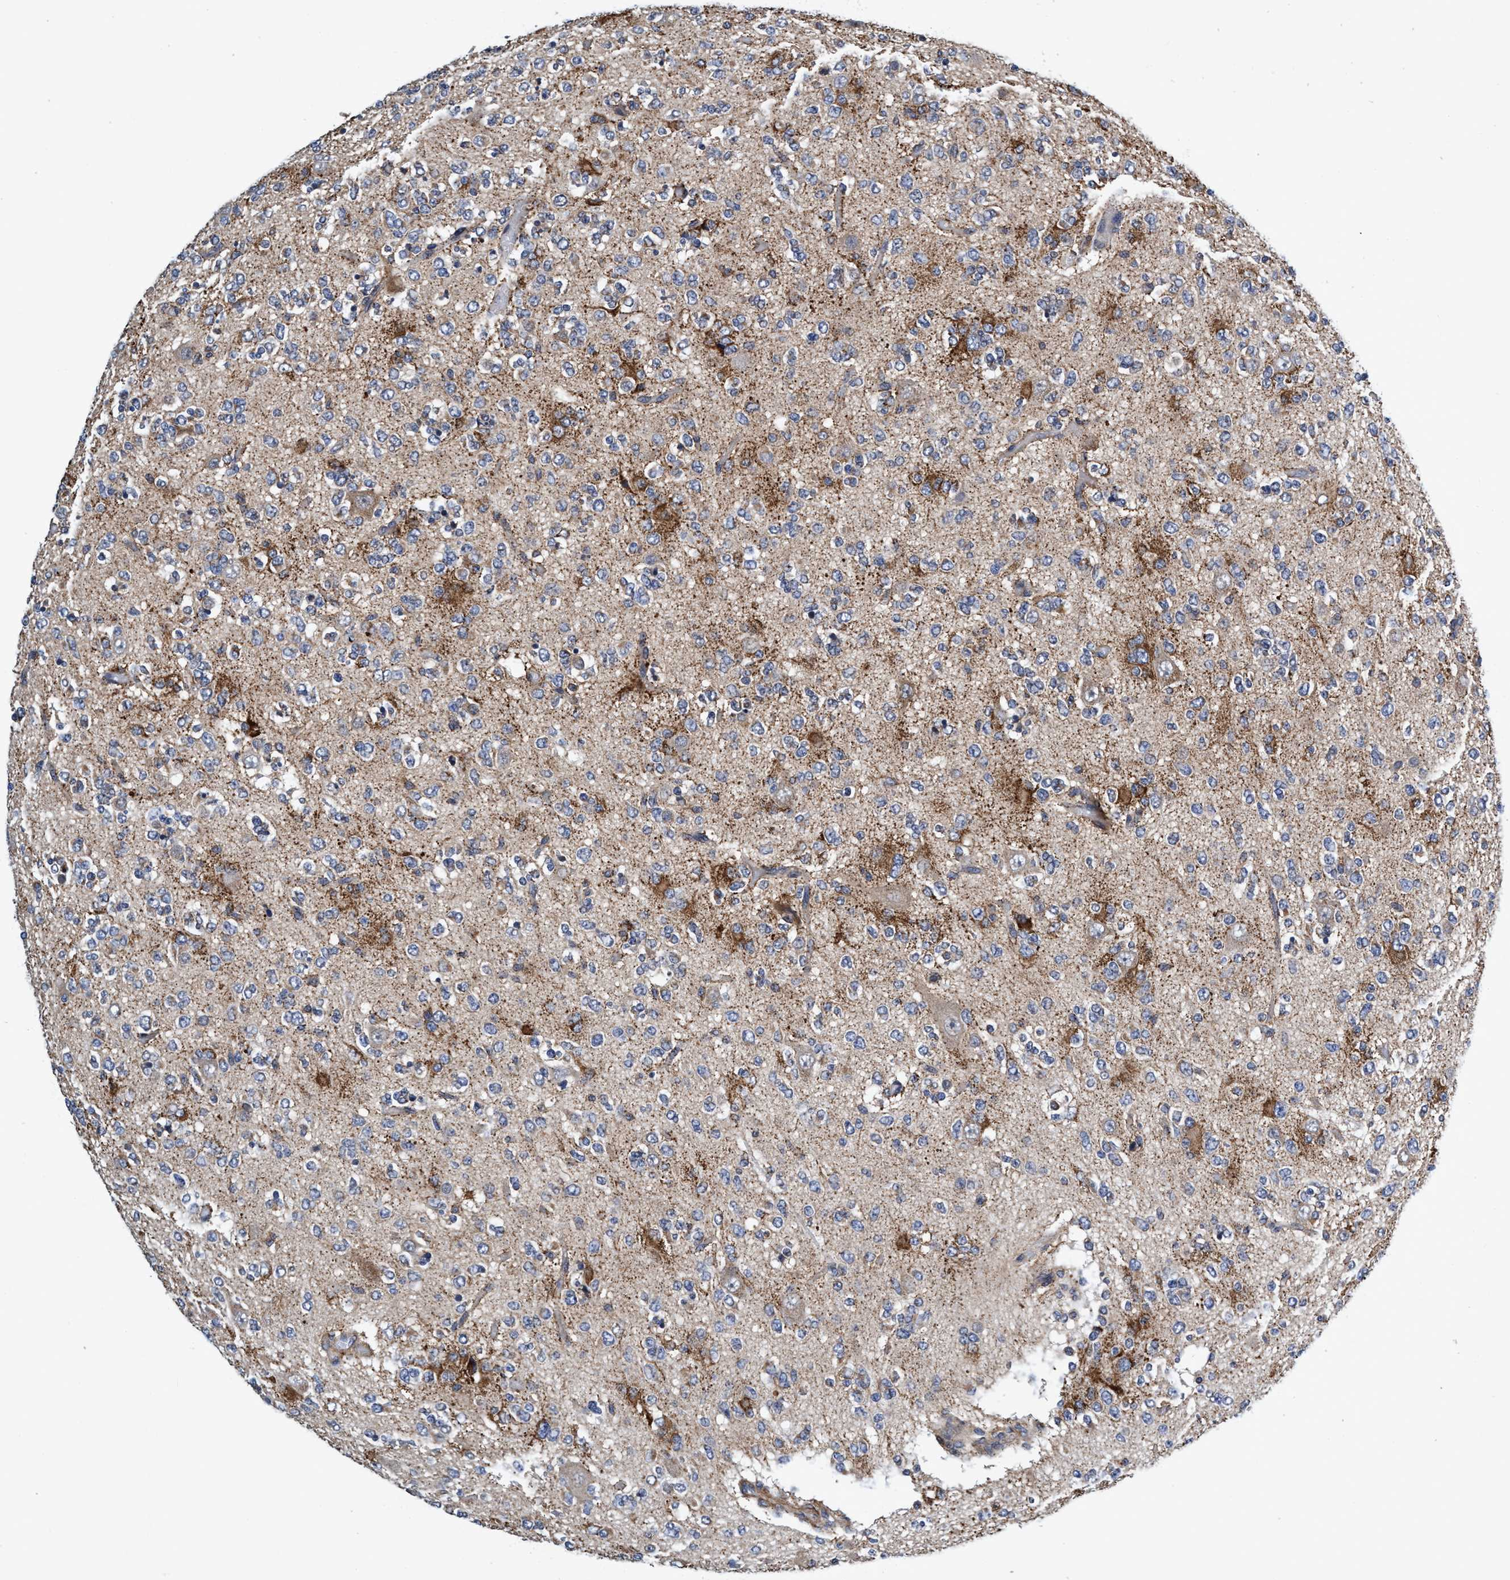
{"staining": {"intensity": "moderate", "quantity": "<25%", "location": "cytoplasmic/membranous"}, "tissue": "glioma", "cell_type": "Tumor cells", "image_type": "cancer", "snomed": [{"axis": "morphology", "description": "Glioma, malignant, Low grade"}, {"axis": "topography", "description": "Brain"}], "caption": "Immunohistochemistry (IHC) (DAB (3,3'-diaminobenzidine)) staining of human low-grade glioma (malignant) displays moderate cytoplasmic/membranous protein positivity in approximately <25% of tumor cells.", "gene": "CALCOCO2", "patient": {"sex": "male", "age": 38}}